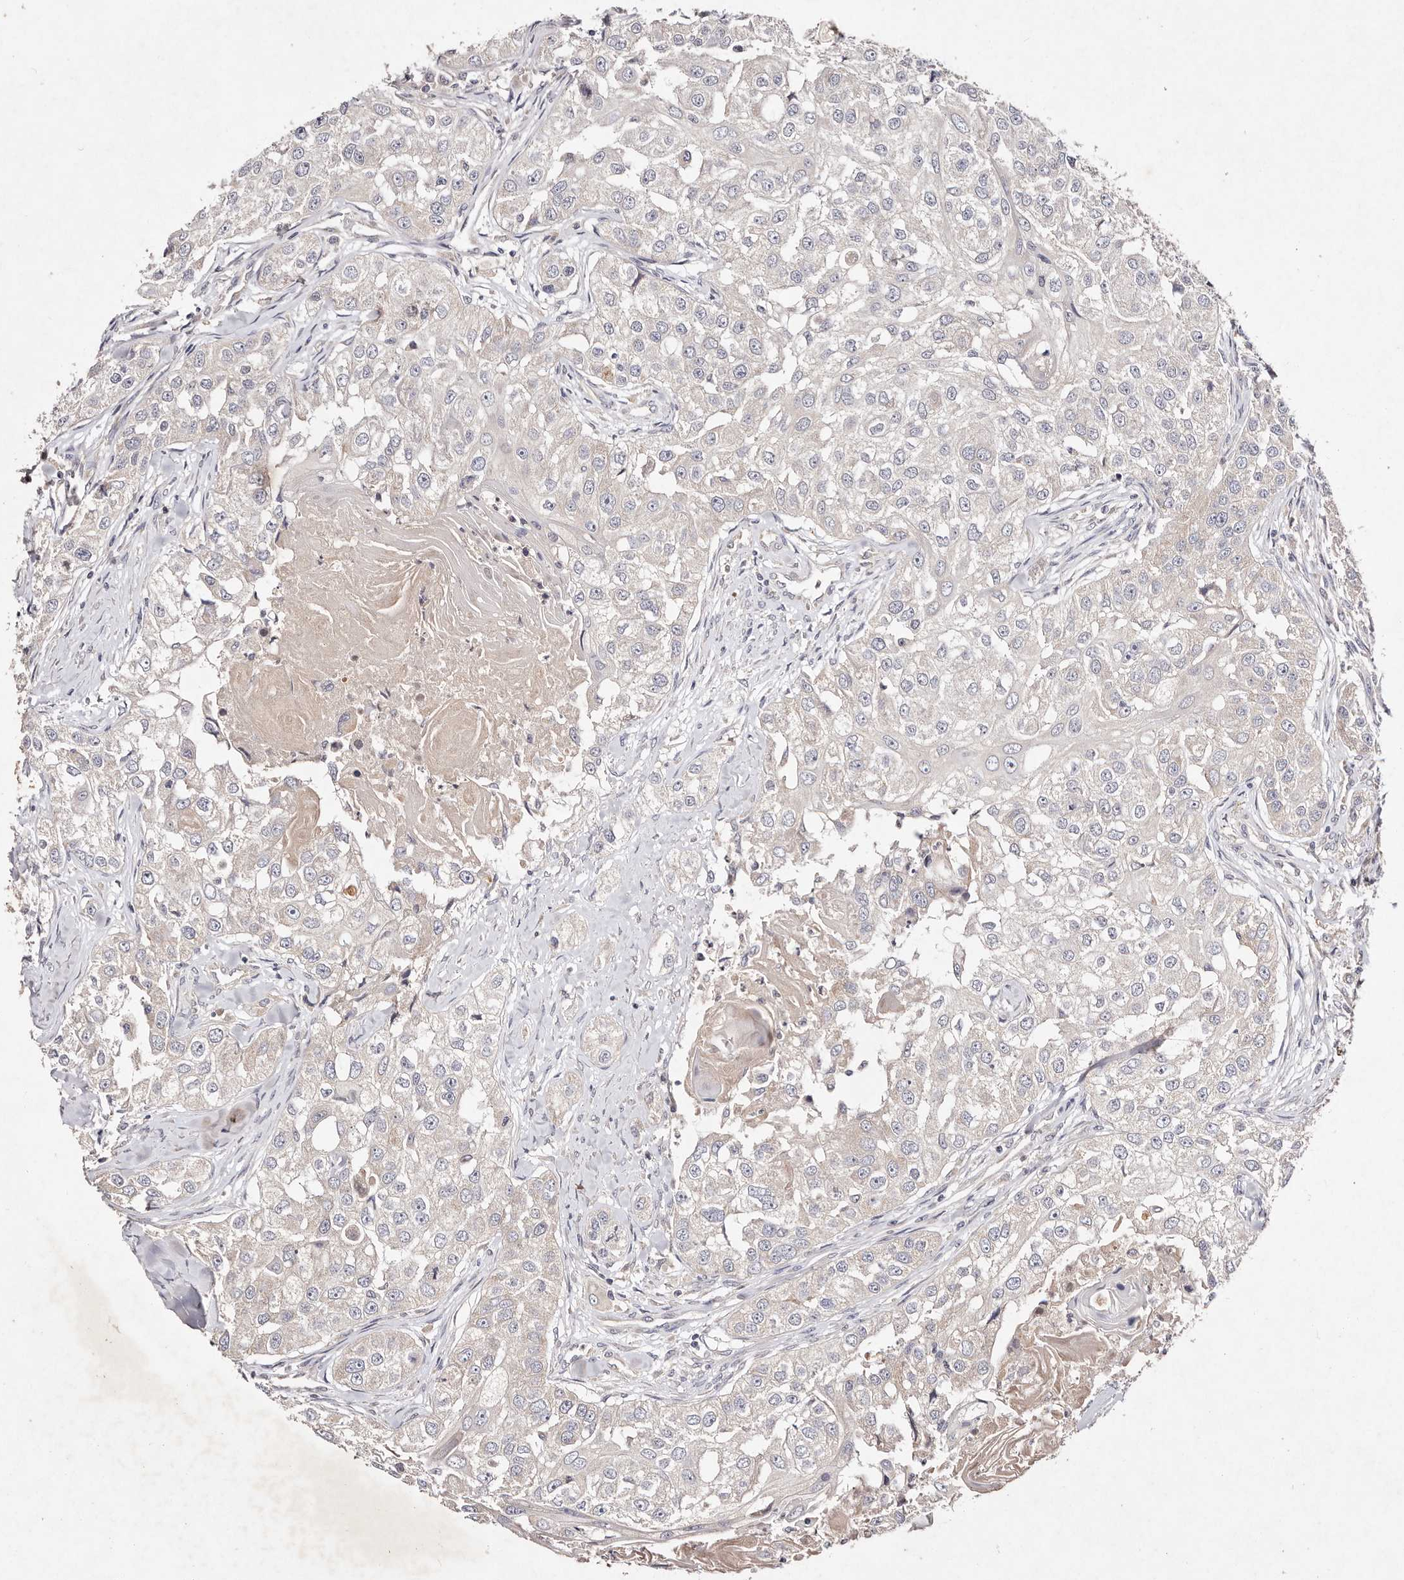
{"staining": {"intensity": "negative", "quantity": "none", "location": "none"}, "tissue": "head and neck cancer", "cell_type": "Tumor cells", "image_type": "cancer", "snomed": [{"axis": "morphology", "description": "Normal tissue, NOS"}, {"axis": "morphology", "description": "Squamous cell carcinoma, NOS"}, {"axis": "topography", "description": "Skeletal muscle"}, {"axis": "topography", "description": "Head-Neck"}], "caption": "Immunohistochemistry of human head and neck cancer (squamous cell carcinoma) shows no staining in tumor cells.", "gene": "TSC2", "patient": {"sex": "male", "age": 51}}